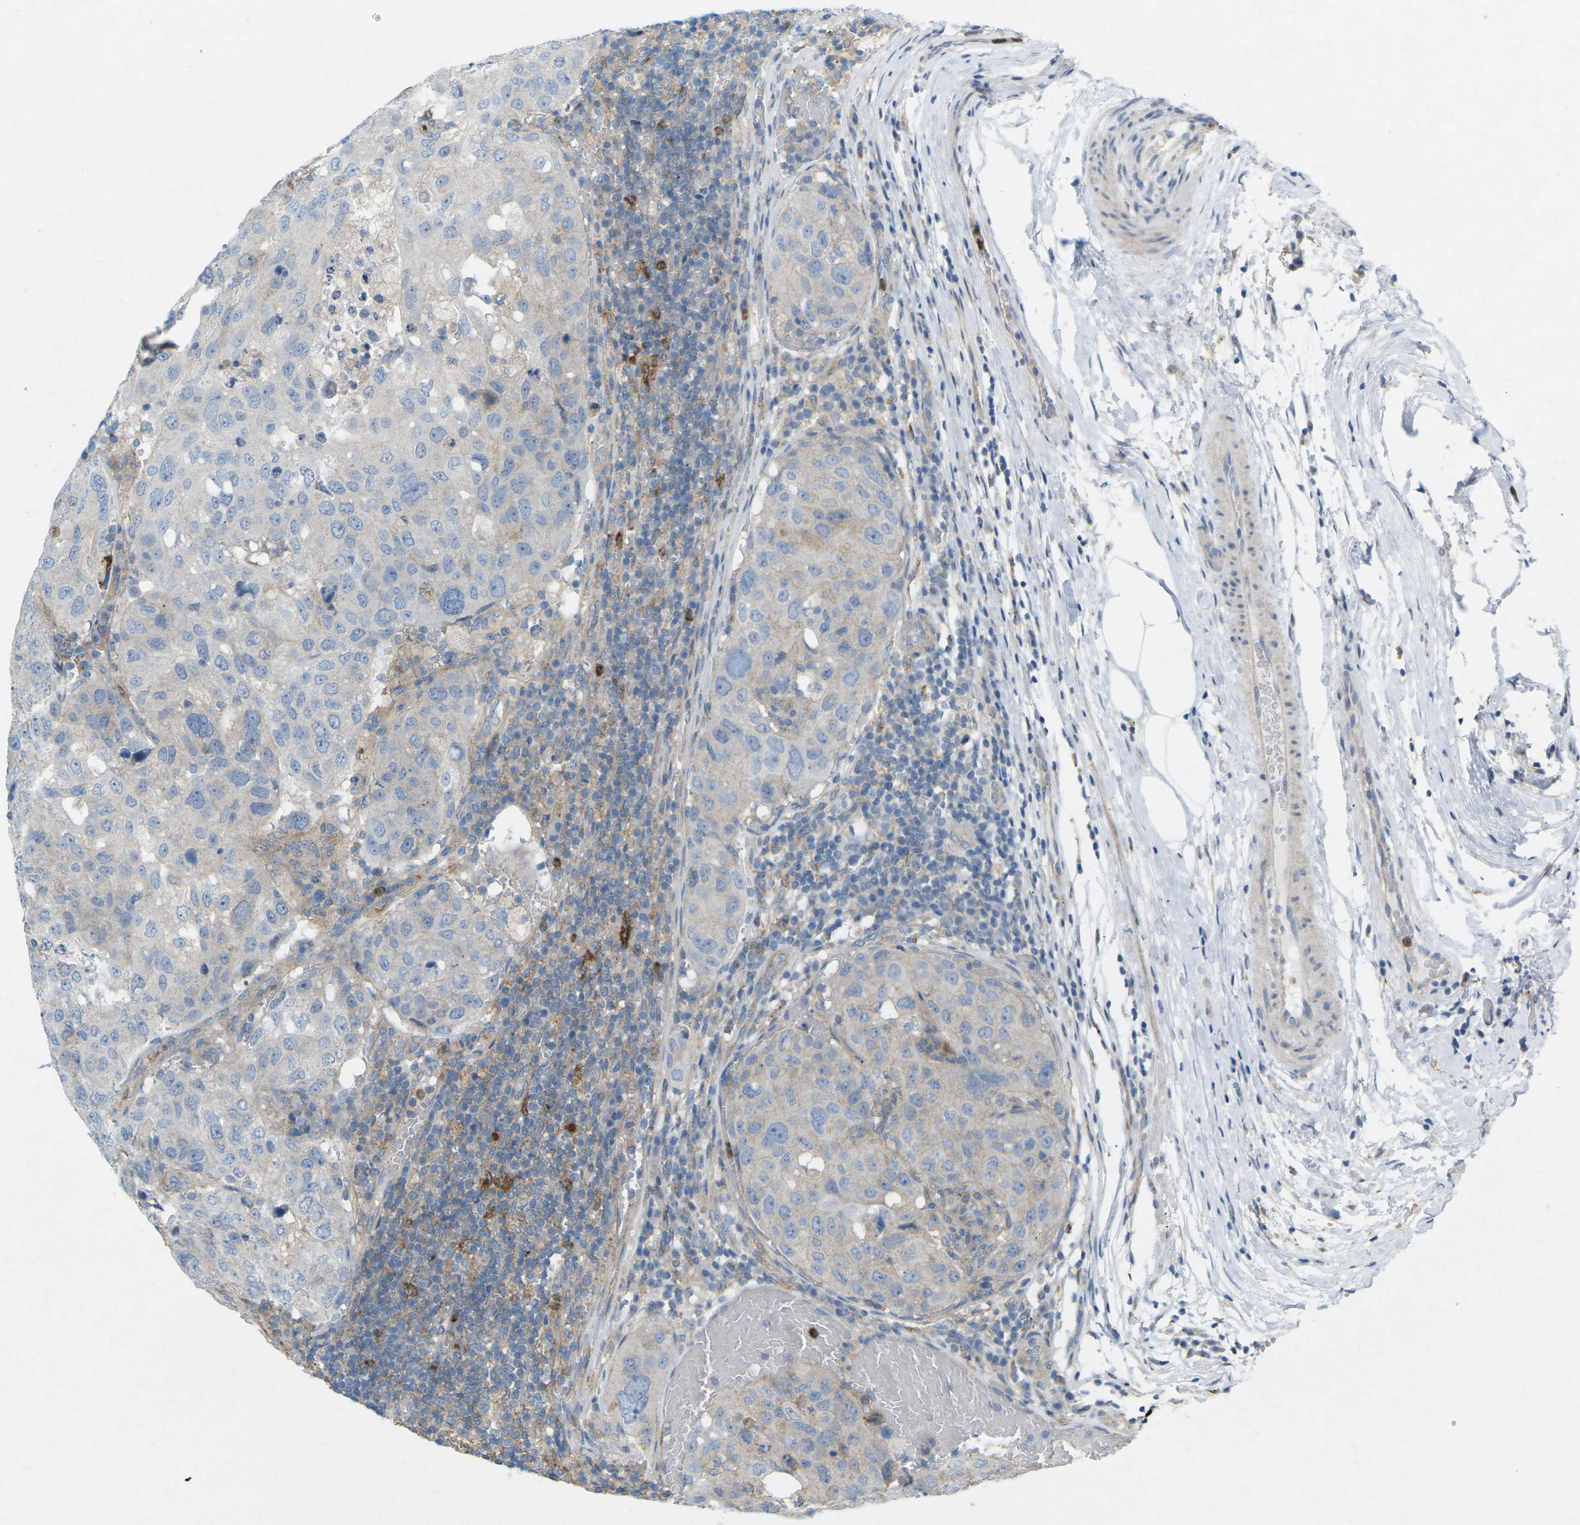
{"staining": {"intensity": "weak", "quantity": "<25%", "location": "cytoplasmic/membranous"}, "tissue": "urothelial cancer", "cell_type": "Tumor cells", "image_type": "cancer", "snomed": [{"axis": "morphology", "description": "Urothelial carcinoma, High grade"}, {"axis": "topography", "description": "Lymph node"}, {"axis": "topography", "description": "Urinary bladder"}], "caption": "Immunohistochemistry of urothelial cancer displays no staining in tumor cells.", "gene": "STK11", "patient": {"sex": "male", "age": 51}}